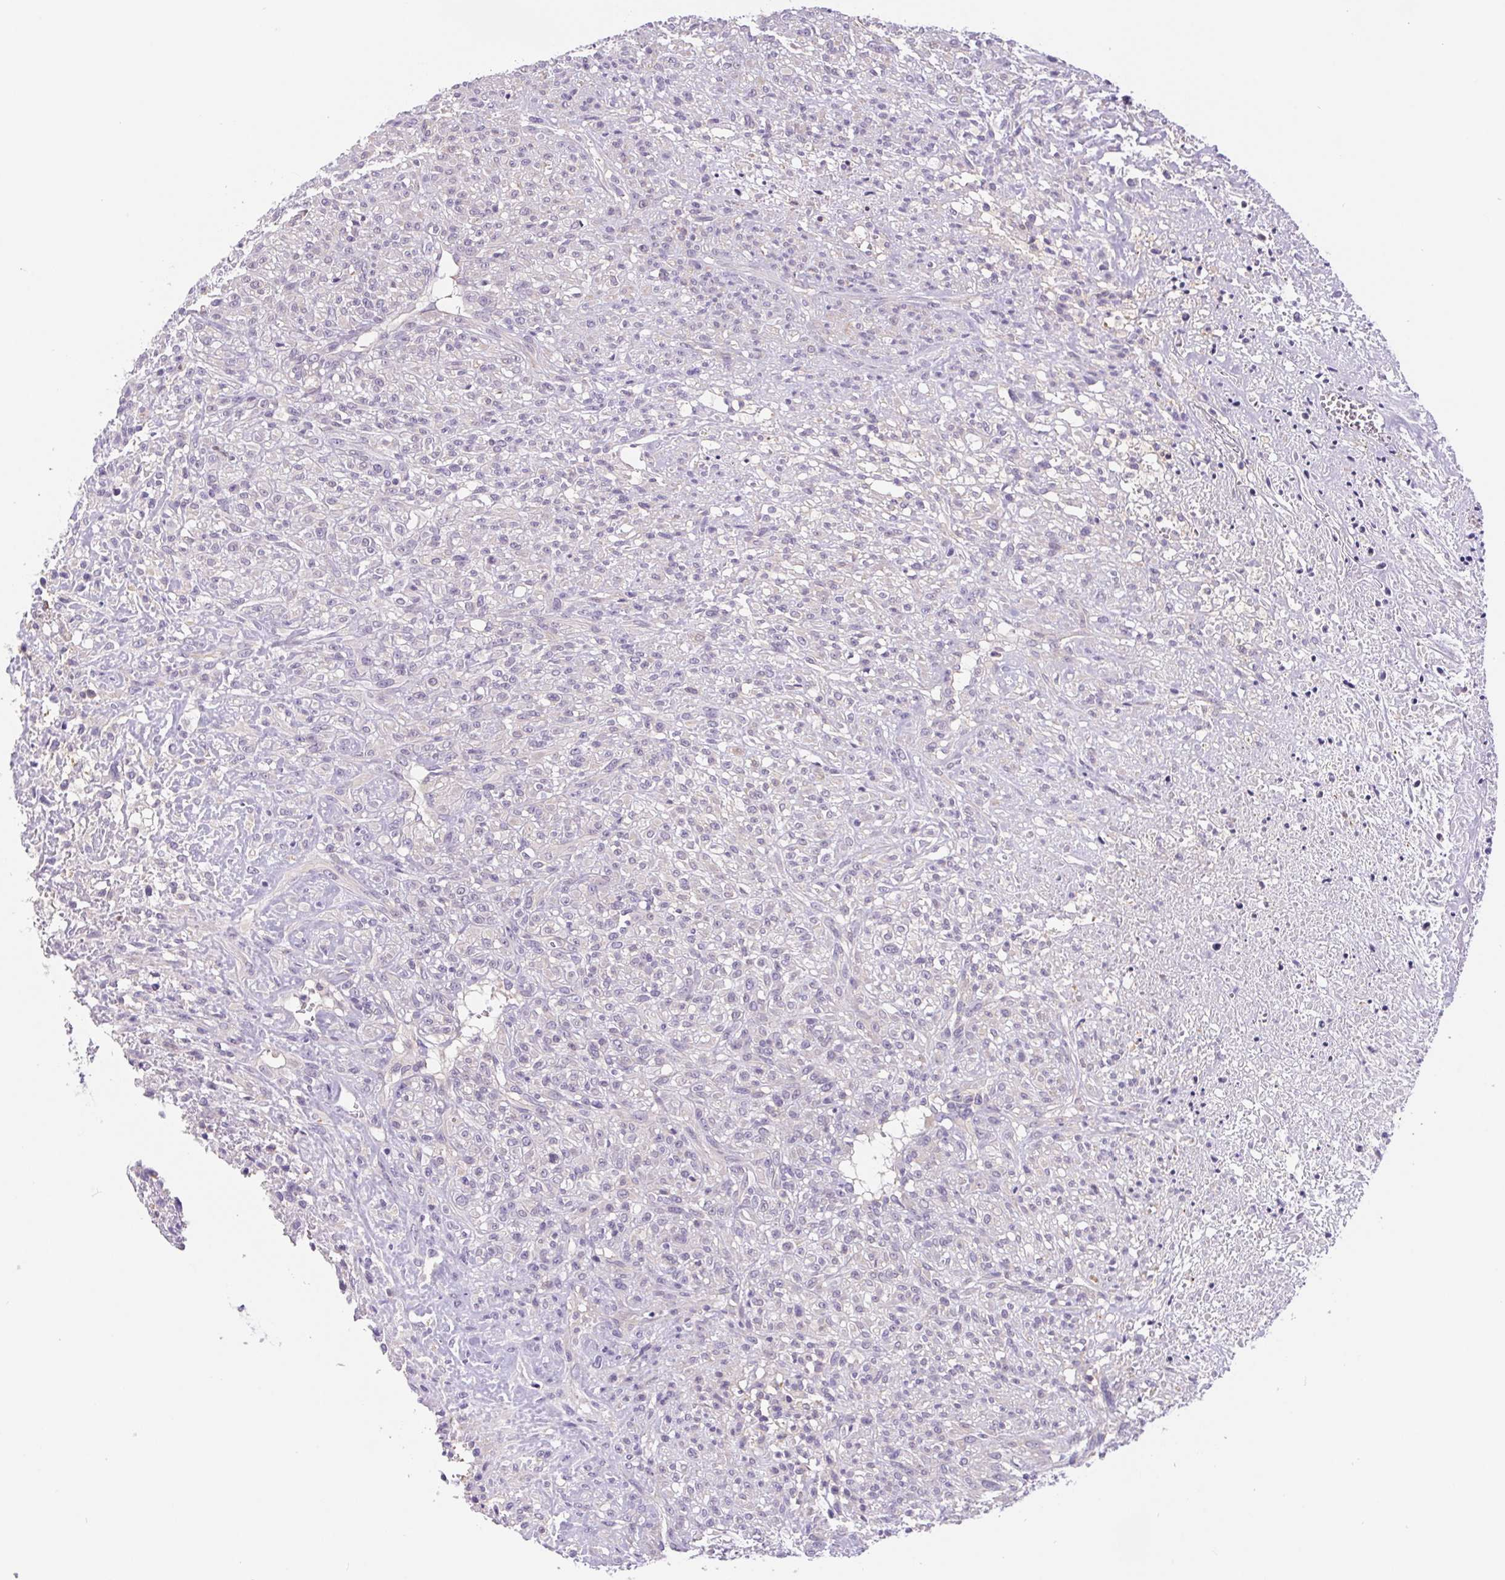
{"staining": {"intensity": "negative", "quantity": "none", "location": "none"}, "tissue": "renal cancer", "cell_type": "Tumor cells", "image_type": "cancer", "snomed": [{"axis": "morphology", "description": "Adenocarcinoma, NOS"}, {"axis": "topography", "description": "Kidney"}], "caption": "Immunohistochemistry histopathology image of renal cancer (adenocarcinoma) stained for a protein (brown), which reveals no positivity in tumor cells.", "gene": "DYNC2LI1", "patient": {"sex": "male", "age": 58}}